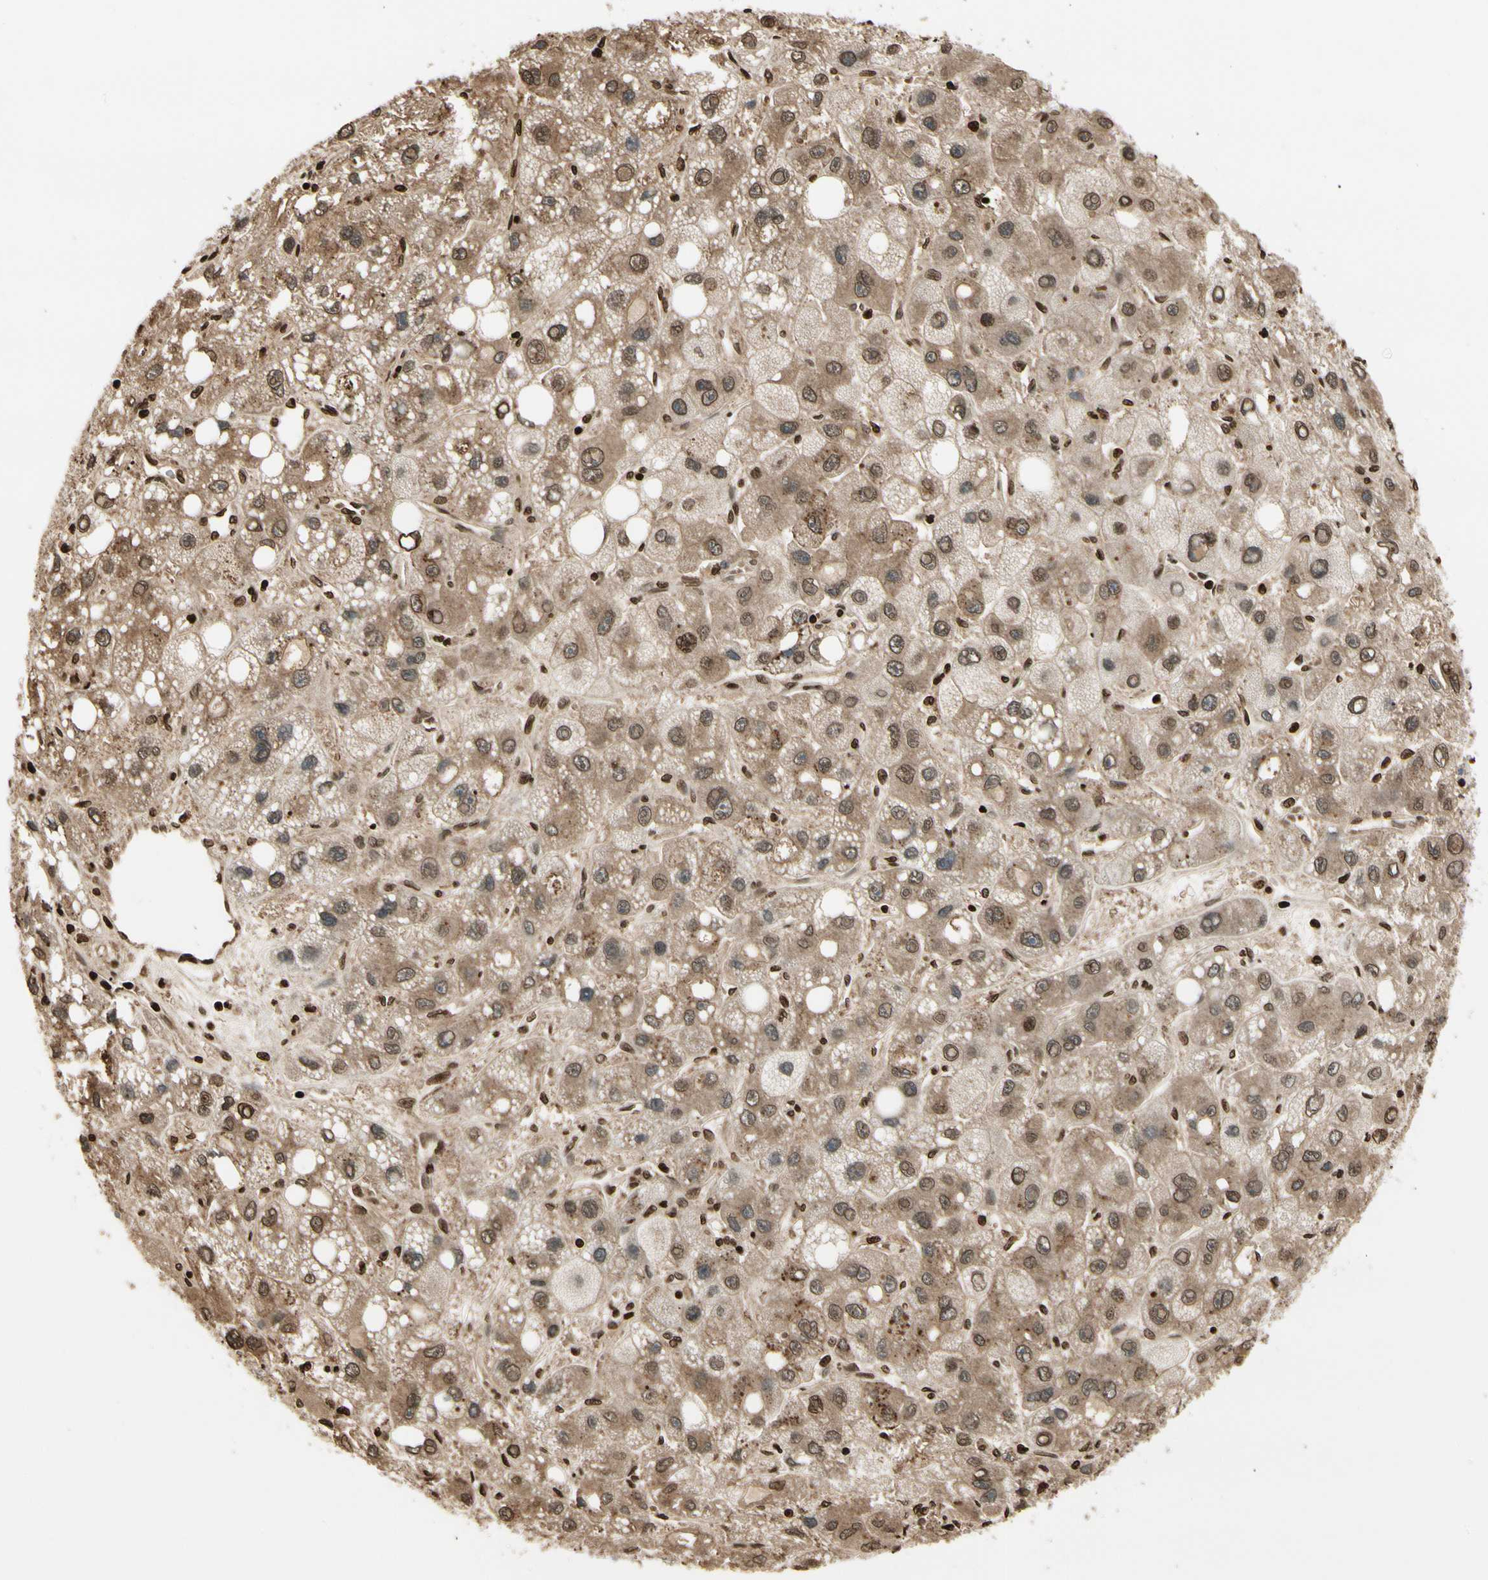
{"staining": {"intensity": "moderate", "quantity": ">75%", "location": "cytoplasmic/membranous,nuclear"}, "tissue": "liver cancer", "cell_type": "Tumor cells", "image_type": "cancer", "snomed": [{"axis": "morphology", "description": "Carcinoma, Hepatocellular, NOS"}, {"axis": "topography", "description": "Liver"}], "caption": "Human liver cancer (hepatocellular carcinoma) stained for a protein (brown) reveals moderate cytoplasmic/membranous and nuclear positive staining in approximately >75% of tumor cells.", "gene": "EVC", "patient": {"sex": "male", "age": 55}}